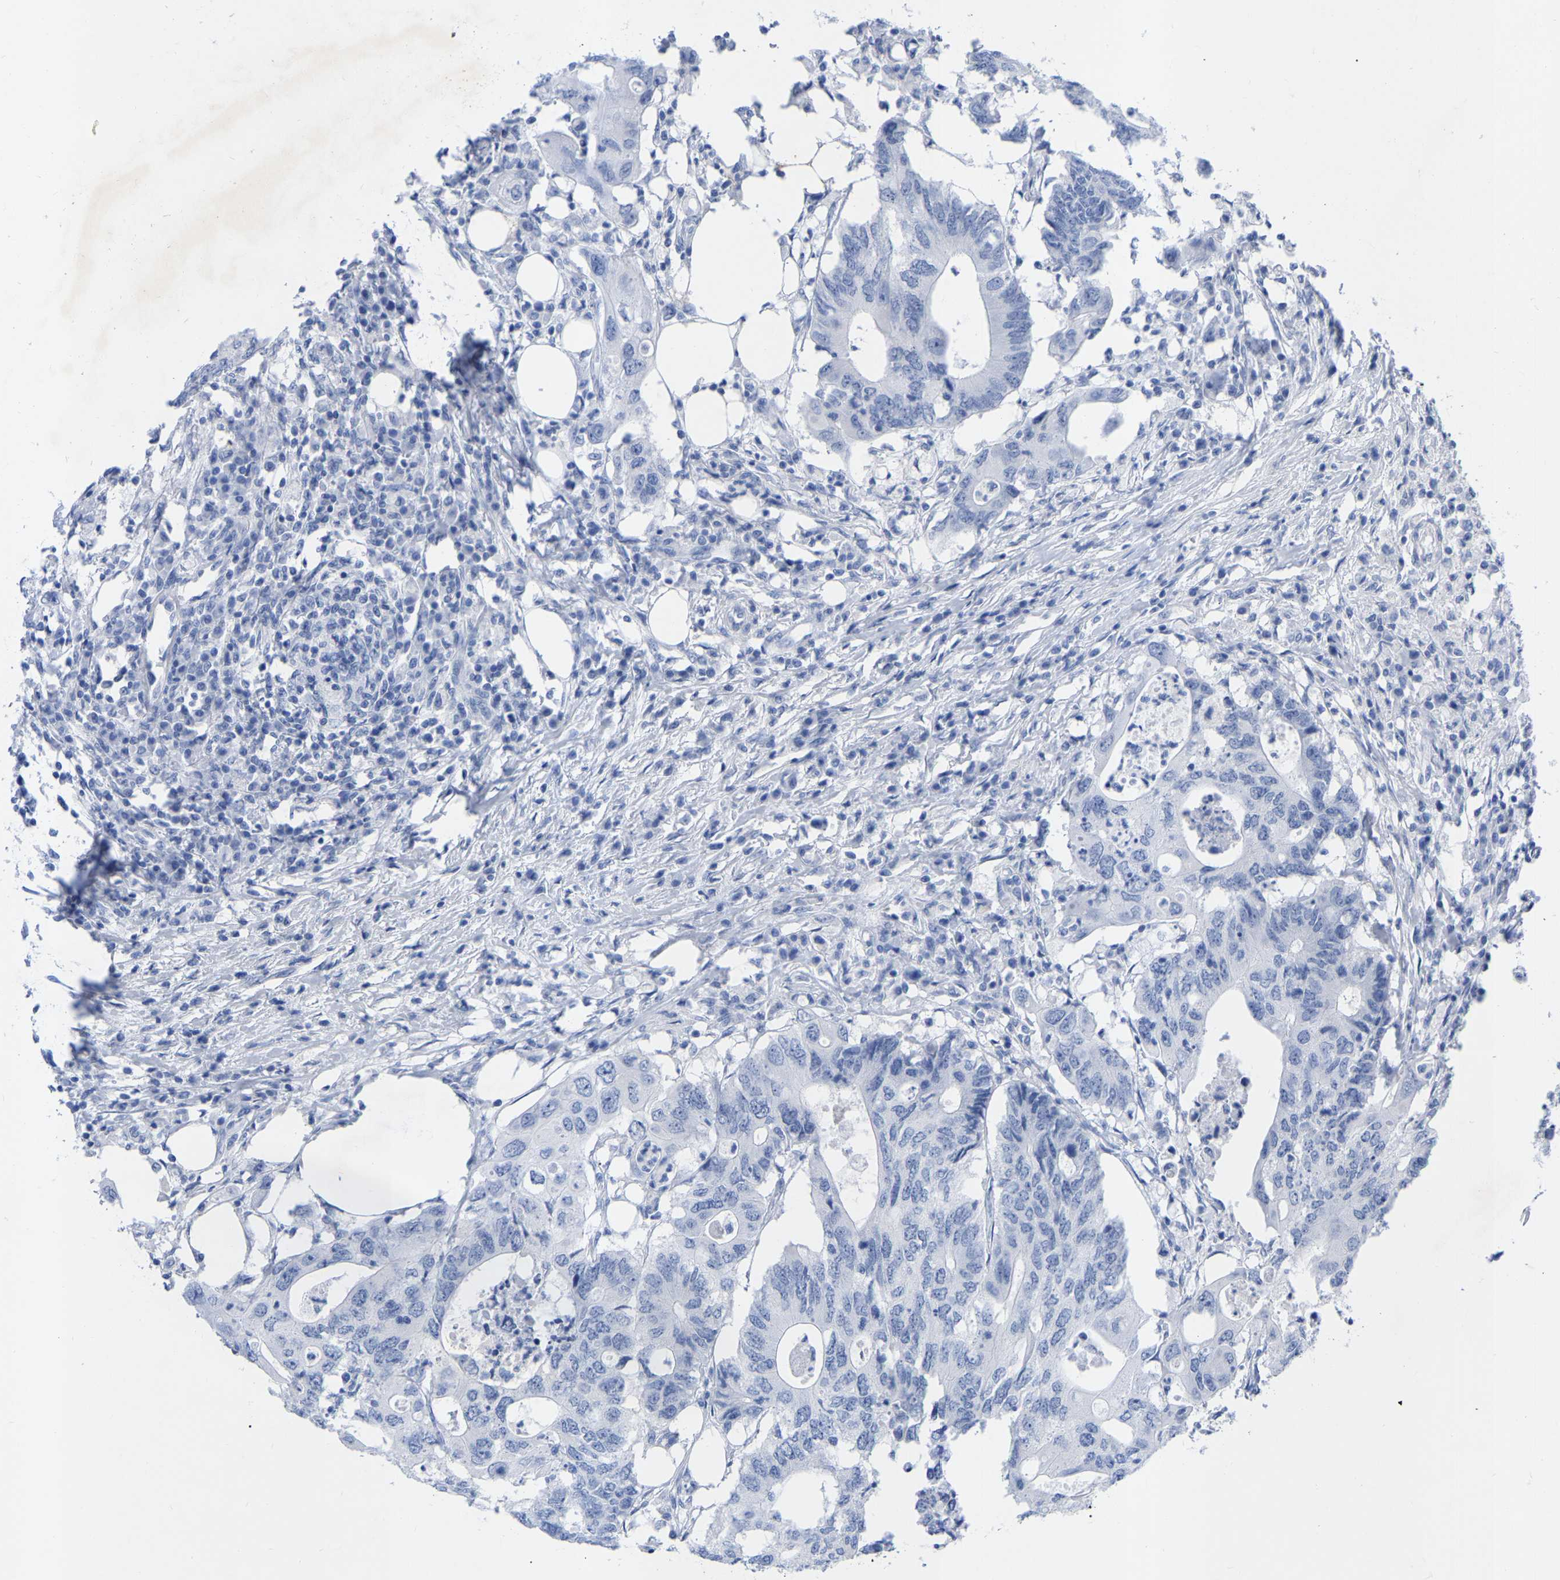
{"staining": {"intensity": "negative", "quantity": "none", "location": "none"}, "tissue": "colorectal cancer", "cell_type": "Tumor cells", "image_type": "cancer", "snomed": [{"axis": "morphology", "description": "Adenocarcinoma, NOS"}, {"axis": "topography", "description": "Colon"}], "caption": "Immunohistochemistry image of human colorectal adenocarcinoma stained for a protein (brown), which demonstrates no staining in tumor cells.", "gene": "ZNF629", "patient": {"sex": "male", "age": 71}}